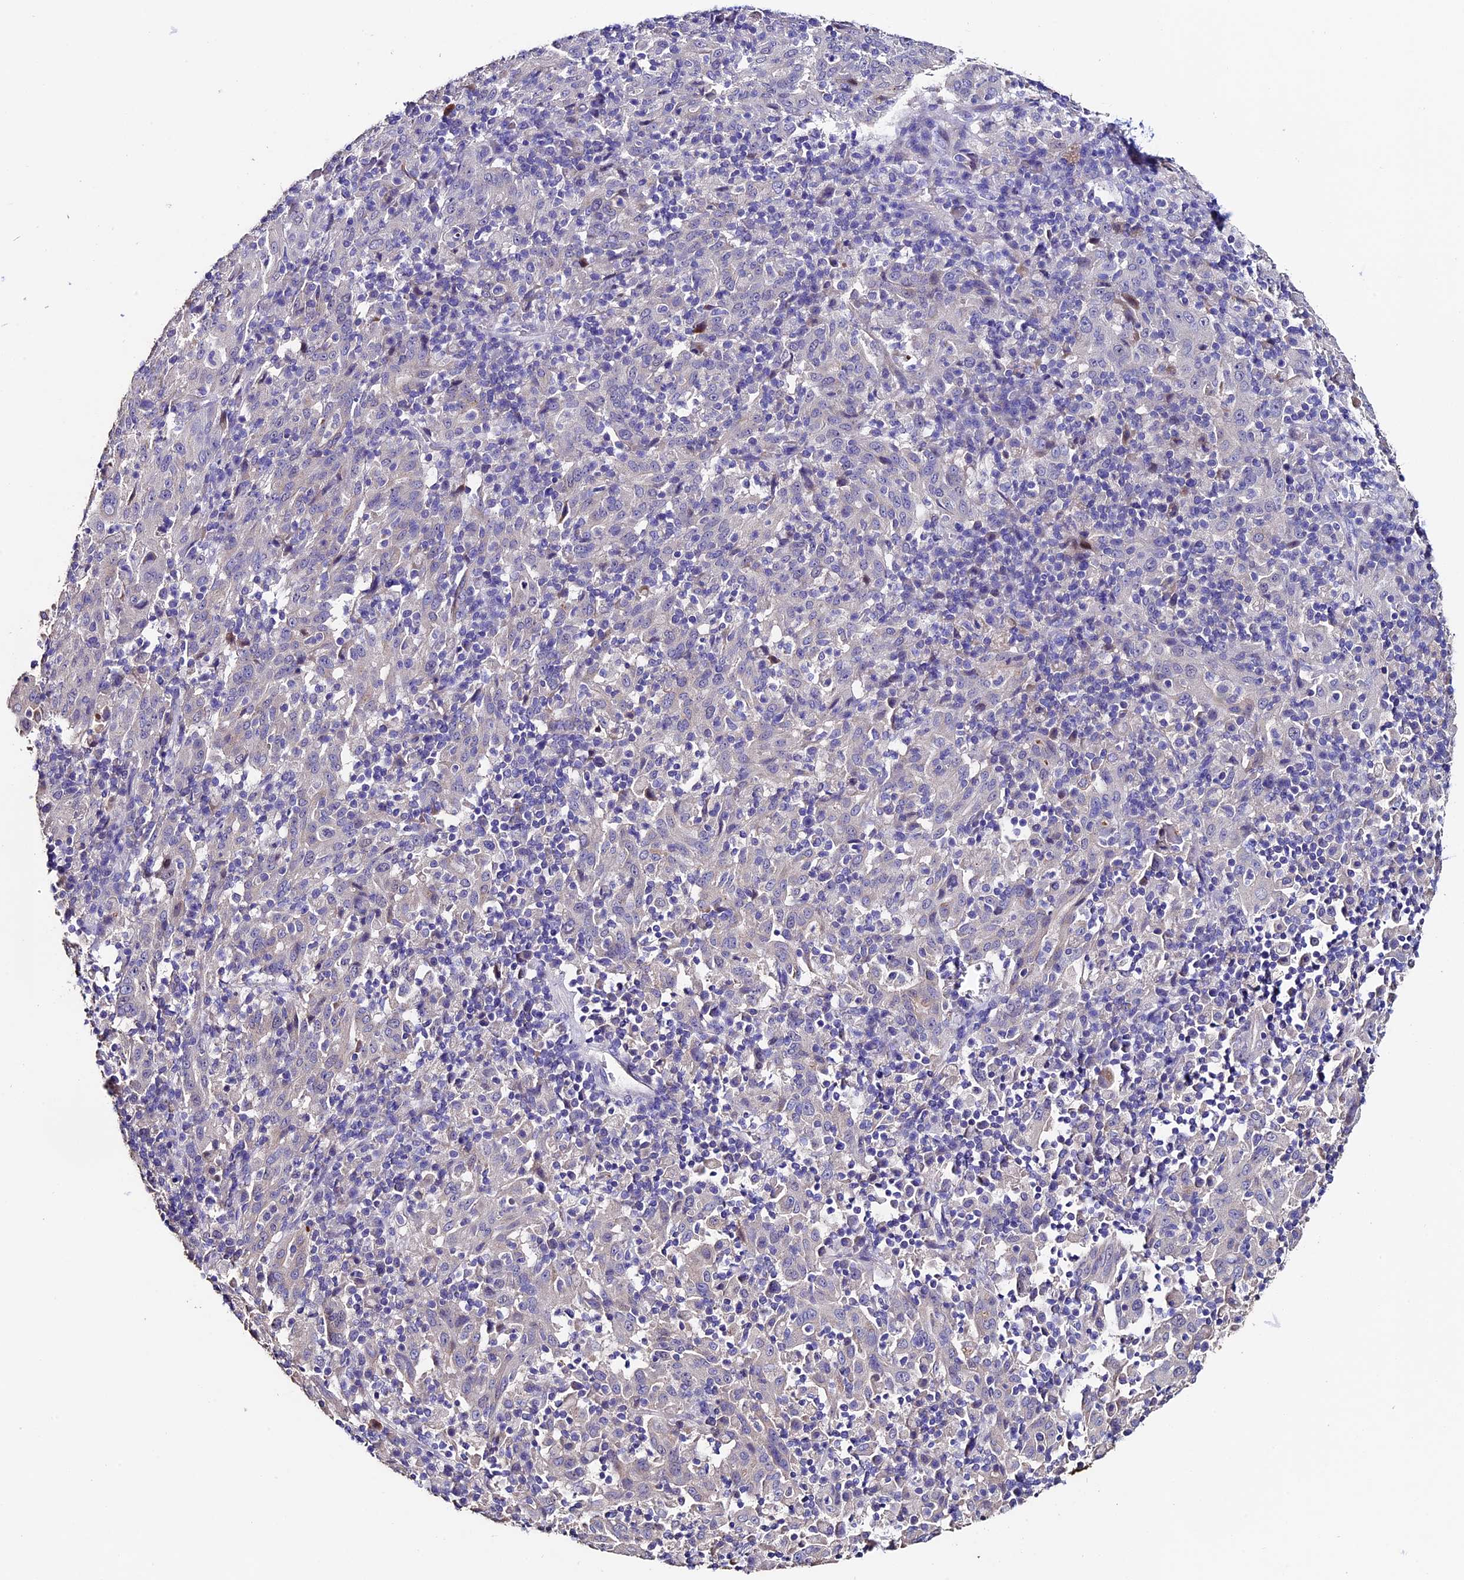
{"staining": {"intensity": "negative", "quantity": "none", "location": "none"}, "tissue": "pancreatic cancer", "cell_type": "Tumor cells", "image_type": "cancer", "snomed": [{"axis": "morphology", "description": "Adenocarcinoma, NOS"}, {"axis": "topography", "description": "Pancreas"}], "caption": "This is an immunohistochemistry micrograph of human adenocarcinoma (pancreatic). There is no staining in tumor cells.", "gene": "FBXW9", "patient": {"sex": "male", "age": 63}}